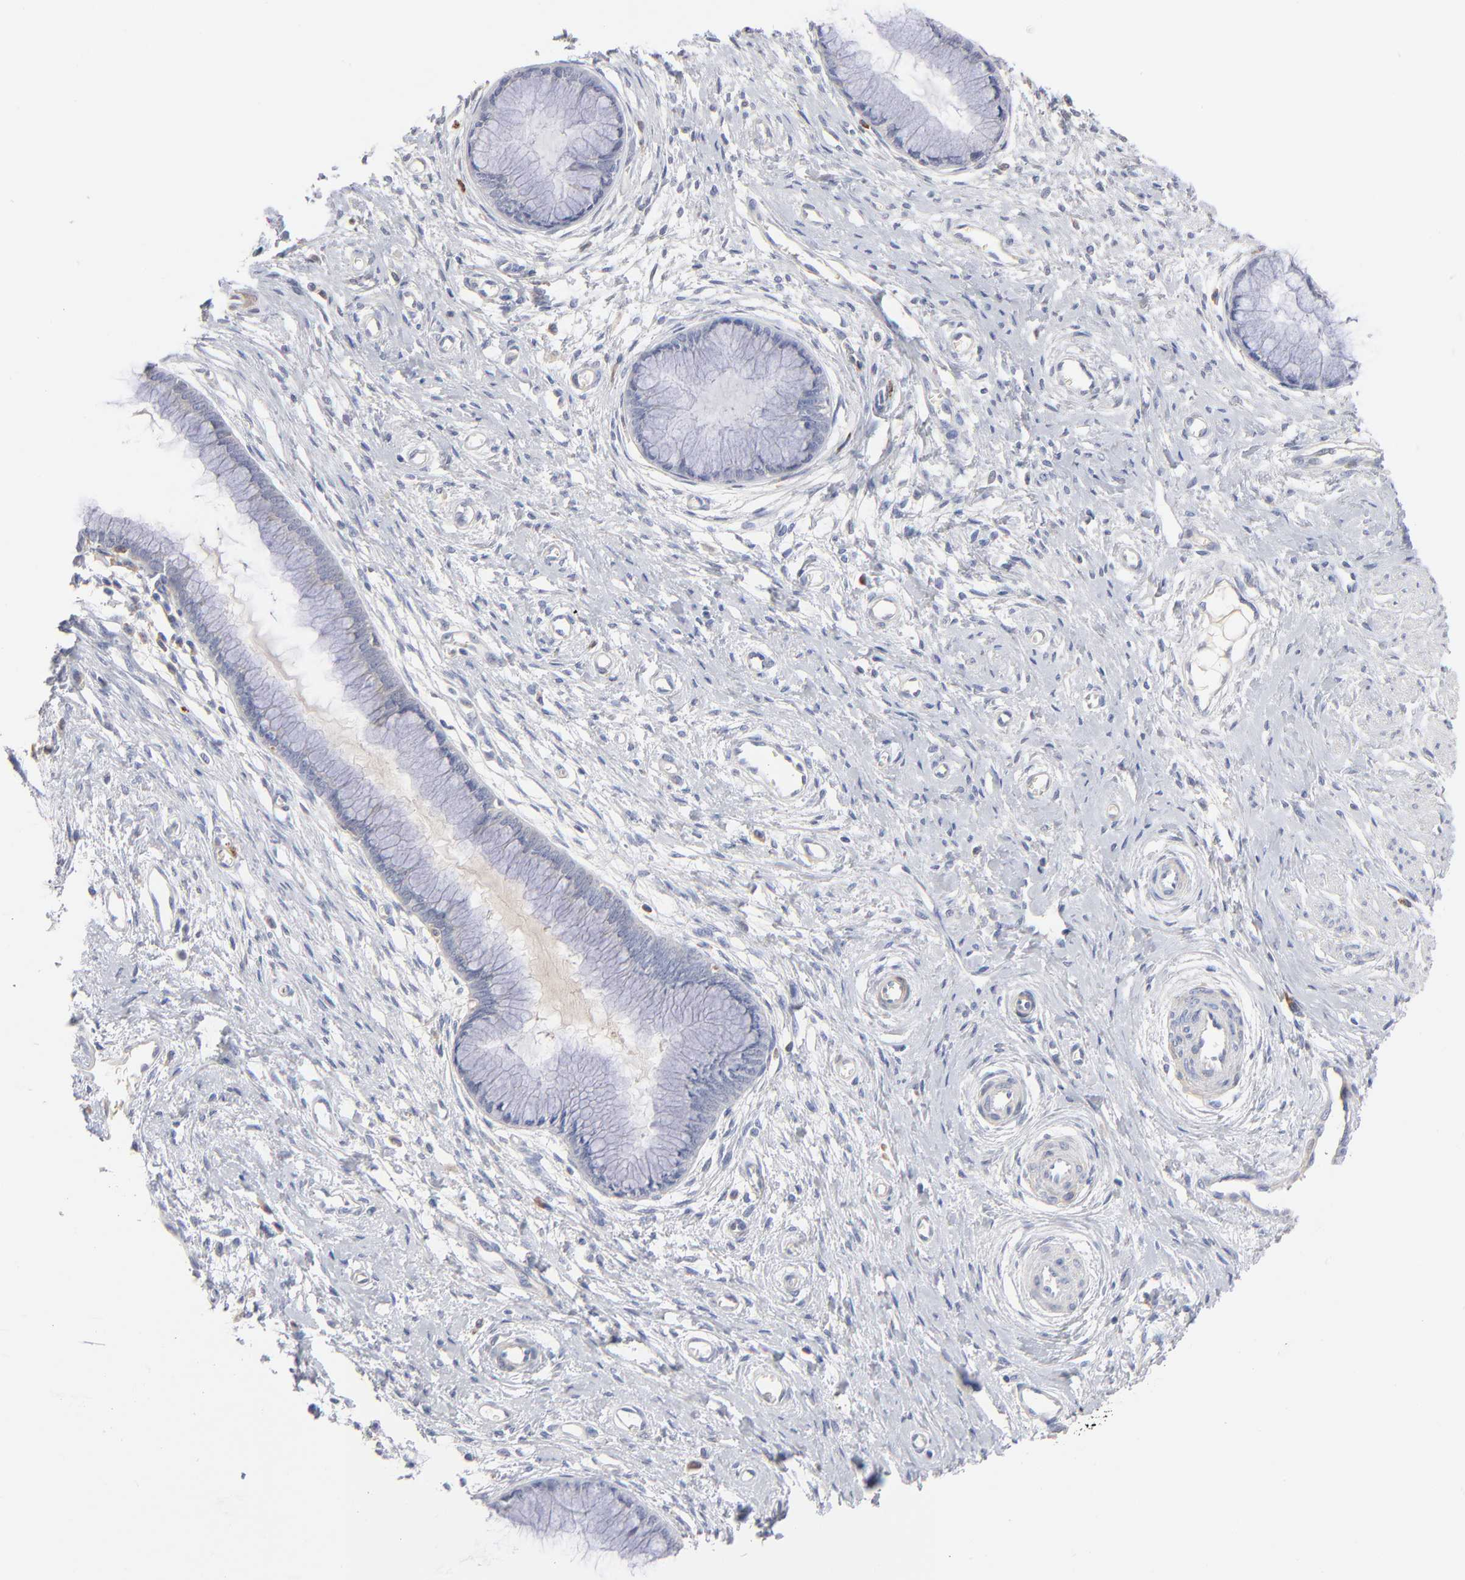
{"staining": {"intensity": "negative", "quantity": "none", "location": "none"}, "tissue": "cervix", "cell_type": "Glandular cells", "image_type": "normal", "snomed": [{"axis": "morphology", "description": "Normal tissue, NOS"}, {"axis": "topography", "description": "Cervix"}], "caption": "An IHC histopathology image of normal cervix is shown. There is no staining in glandular cells of cervix.", "gene": "F12", "patient": {"sex": "female", "age": 55}}